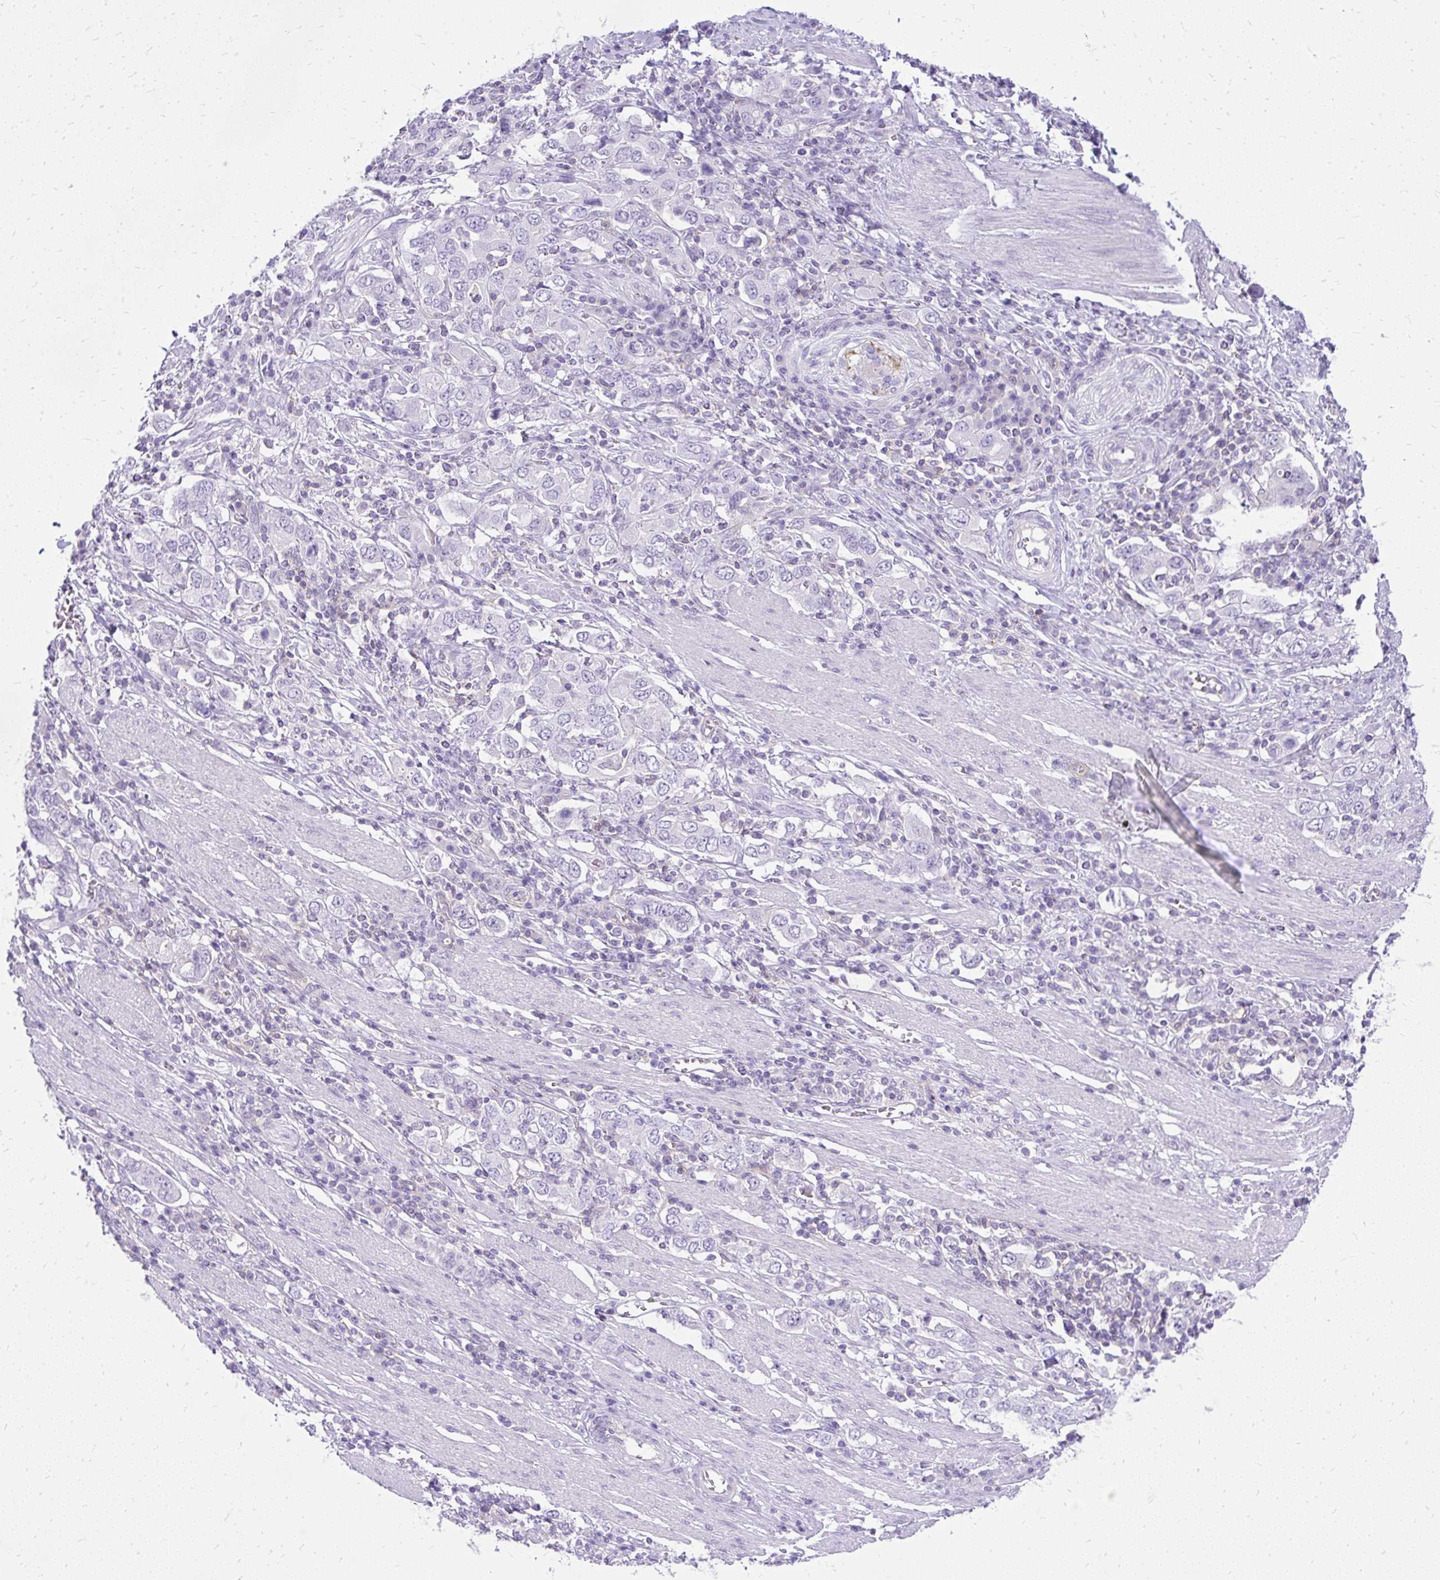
{"staining": {"intensity": "negative", "quantity": "none", "location": "none"}, "tissue": "stomach cancer", "cell_type": "Tumor cells", "image_type": "cancer", "snomed": [{"axis": "morphology", "description": "Adenocarcinoma, NOS"}, {"axis": "topography", "description": "Stomach, upper"}, {"axis": "topography", "description": "Stomach"}], "caption": "An image of human stomach adenocarcinoma is negative for staining in tumor cells.", "gene": "GPRIN3", "patient": {"sex": "male", "age": 62}}